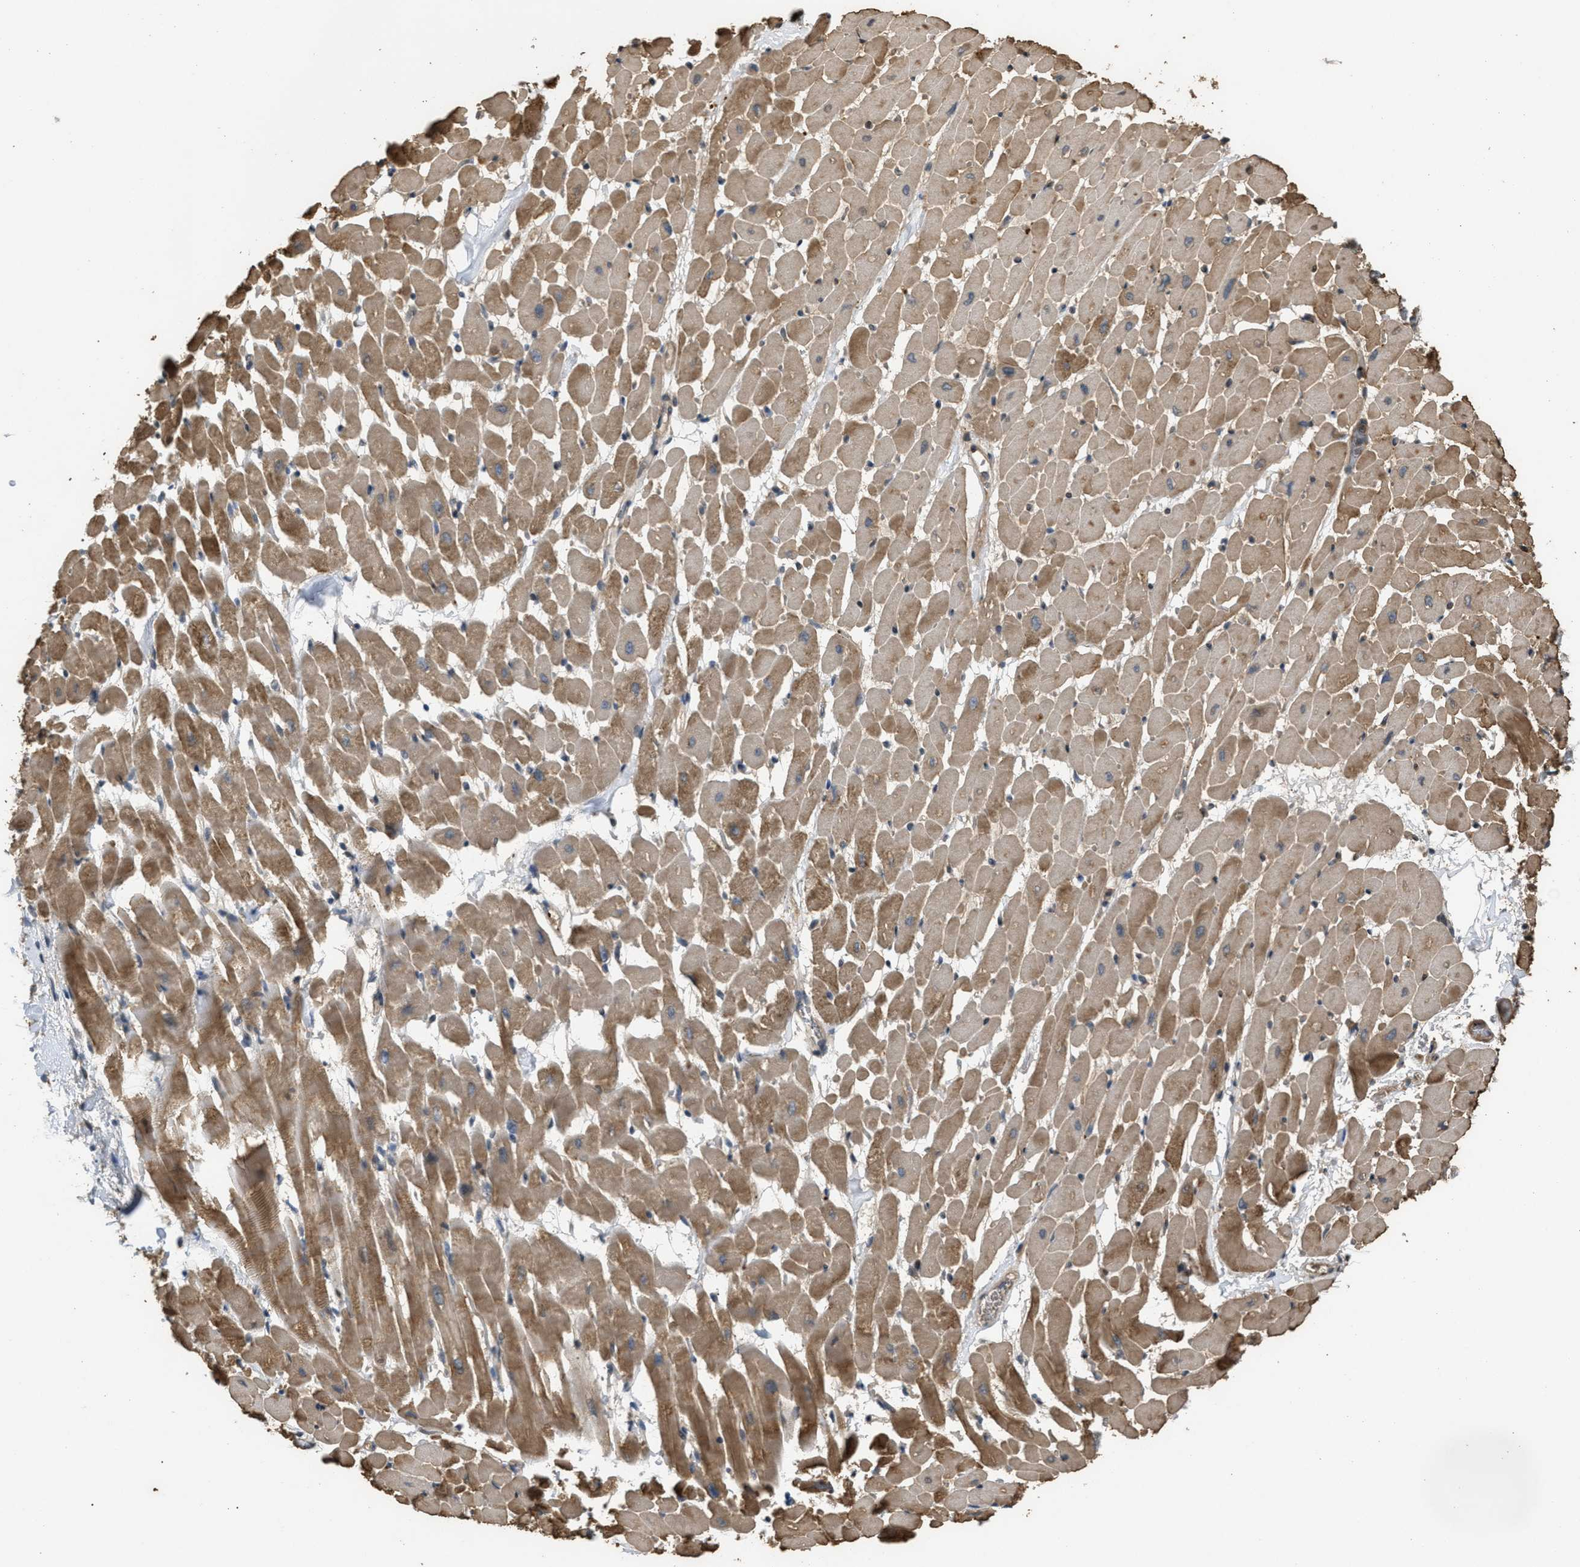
{"staining": {"intensity": "moderate", "quantity": ">75%", "location": "cytoplasmic/membranous"}, "tissue": "heart muscle", "cell_type": "Cardiomyocytes", "image_type": "normal", "snomed": [{"axis": "morphology", "description": "Normal tissue, NOS"}, {"axis": "topography", "description": "Heart"}], "caption": "Protein expression by IHC shows moderate cytoplasmic/membranous expression in about >75% of cardiomyocytes in unremarkable heart muscle. Immunohistochemistry (ihc) stains the protein of interest in brown and the nuclei are stained blue.", "gene": "ARHGDIA", "patient": {"sex": "male", "age": 45}}